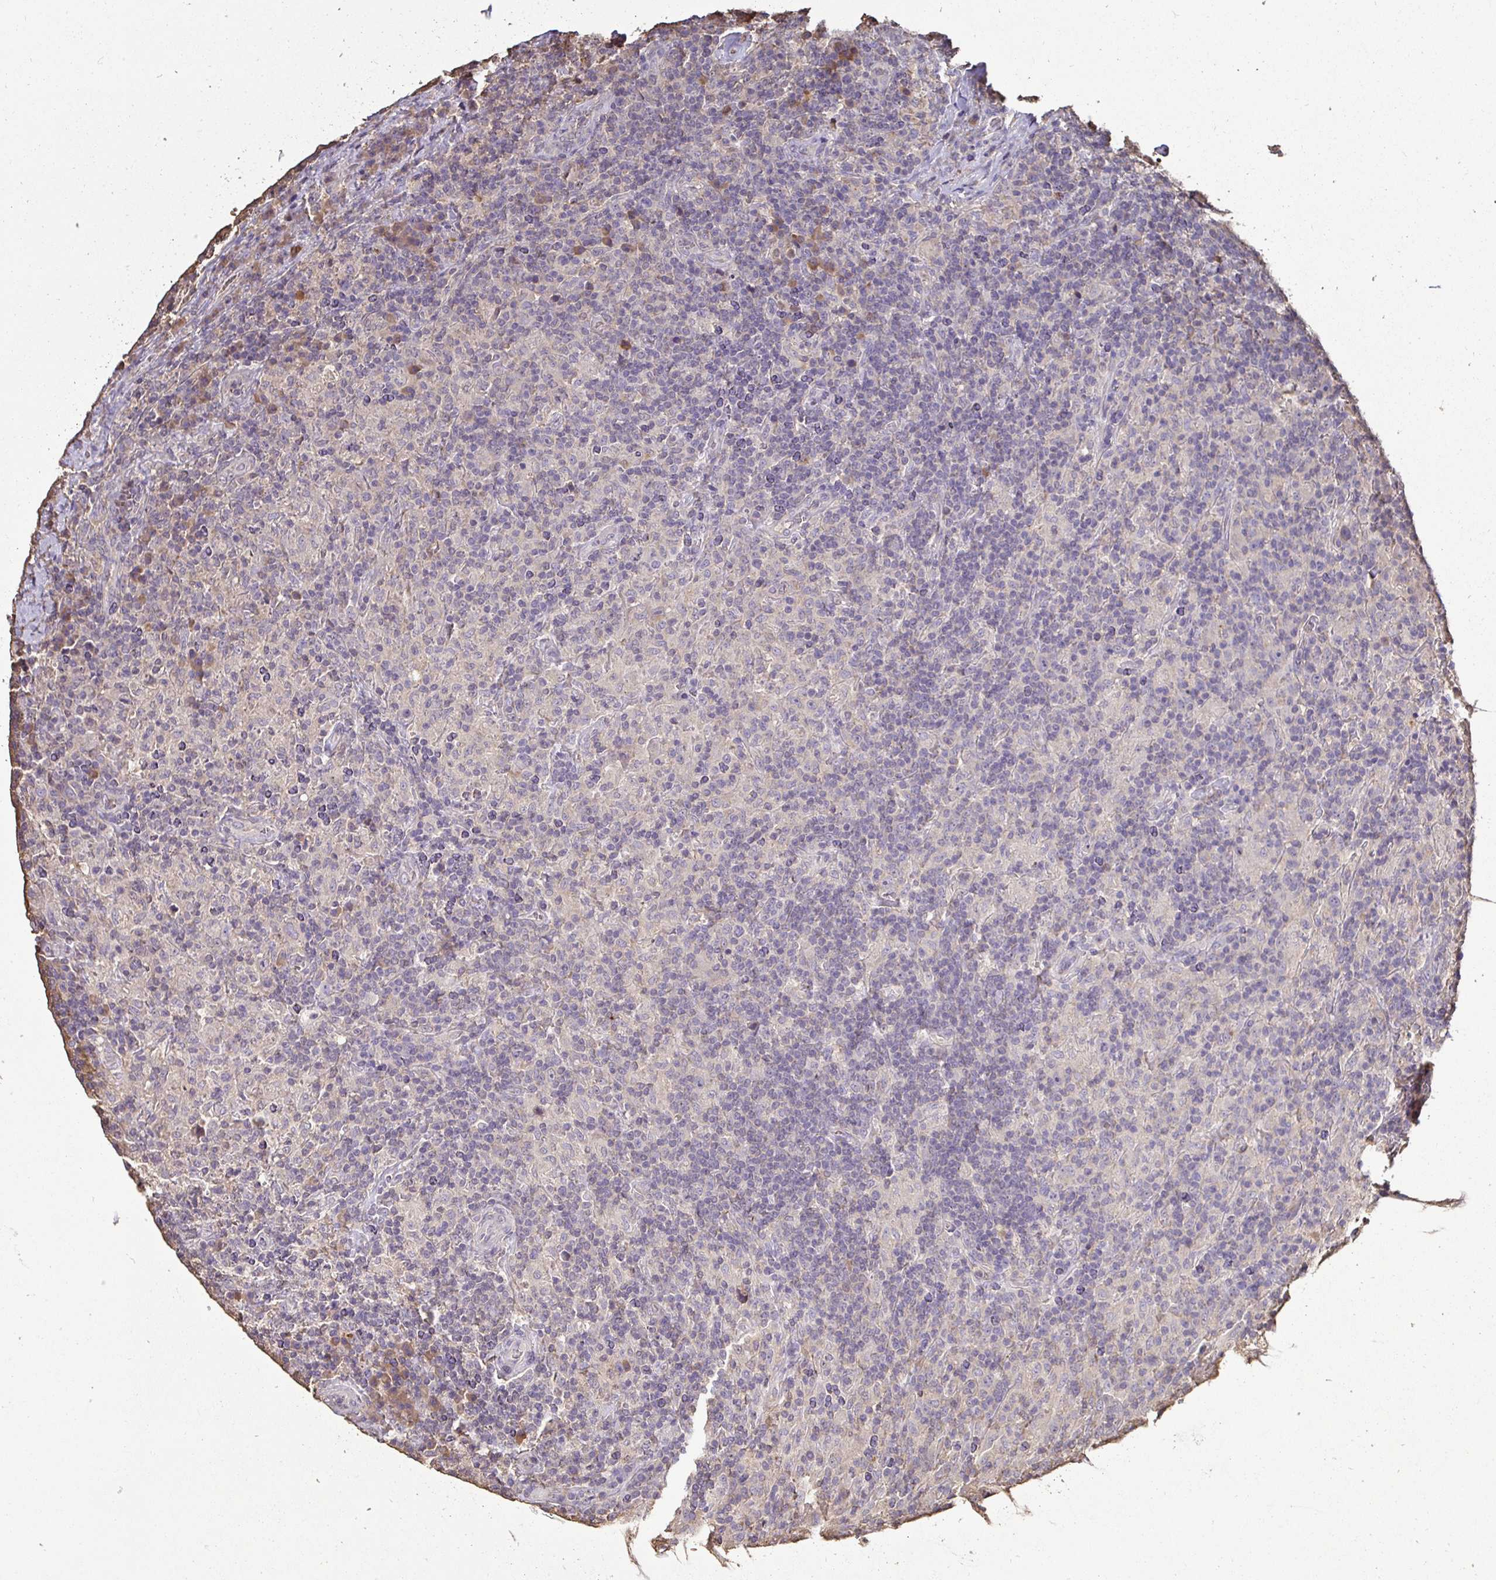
{"staining": {"intensity": "negative", "quantity": "none", "location": "none"}, "tissue": "lymphoma", "cell_type": "Tumor cells", "image_type": "cancer", "snomed": [{"axis": "morphology", "description": "Hodgkin's disease, NOS"}, {"axis": "topography", "description": "Lymph node"}], "caption": "IHC photomicrograph of neoplastic tissue: human lymphoma stained with DAB exhibits no significant protein expression in tumor cells.", "gene": "MAPK8IP3", "patient": {"sex": "male", "age": 70}}